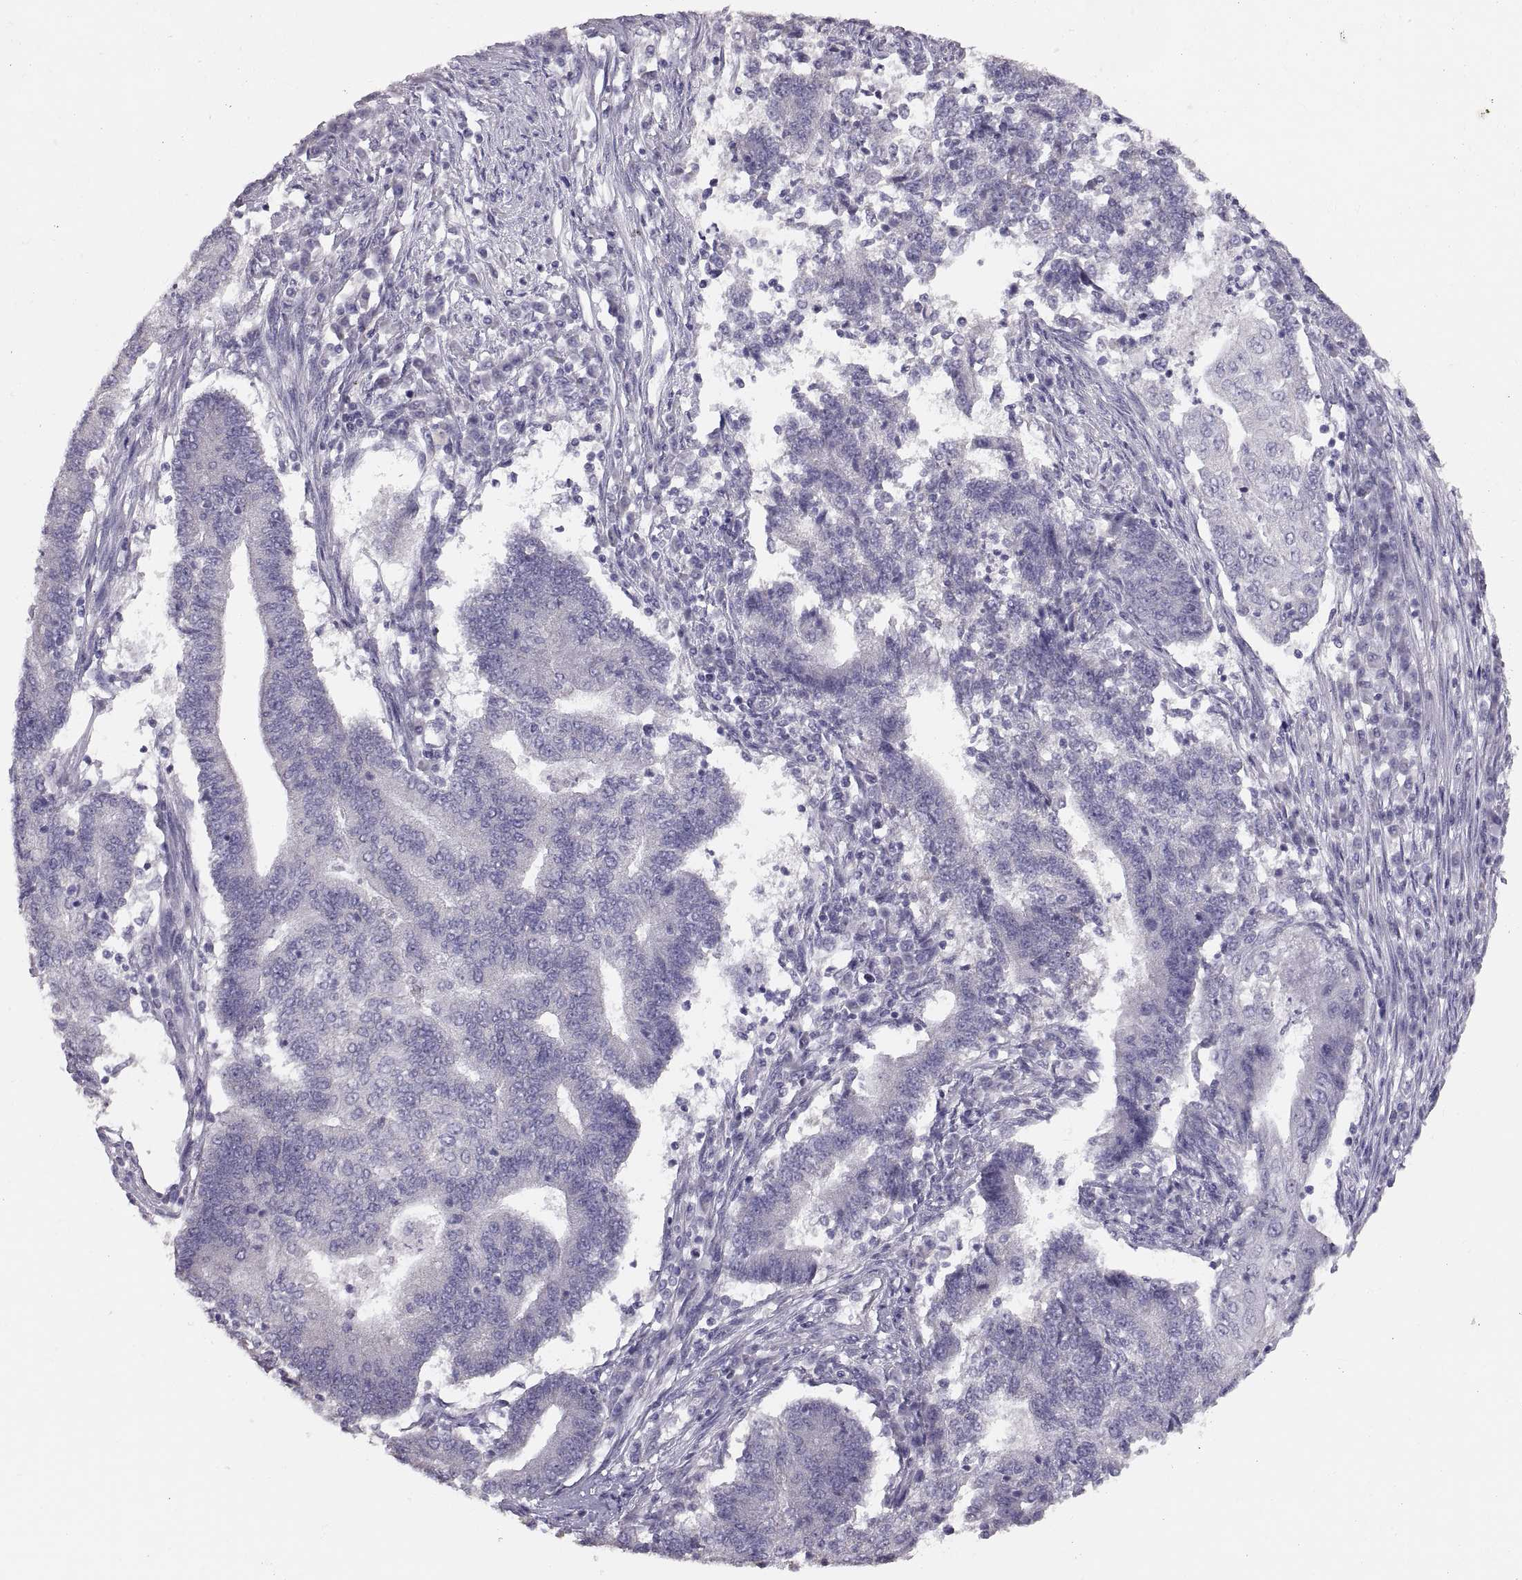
{"staining": {"intensity": "negative", "quantity": "none", "location": "none"}, "tissue": "endometrial cancer", "cell_type": "Tumor cells", "image_type": "cancer", "snomed": [{"axis": "morphology", "description": "Adenocarcinoma, NOS"}, {"axis": "topography", "description": "Uterus"}, {"axis": "topography", "description": "Endometrium"}], "caption": "High magnification brightfield microscopy of adenocarcinoma (endometrial) stained with DAB (3,3'-diaminobenzidine) (brown) and counterstained with hematoxylin (blue): tumor cells show no significant staining.", "gene": "WBP2NL", "patient": {"sex": "female", "age": 54}}